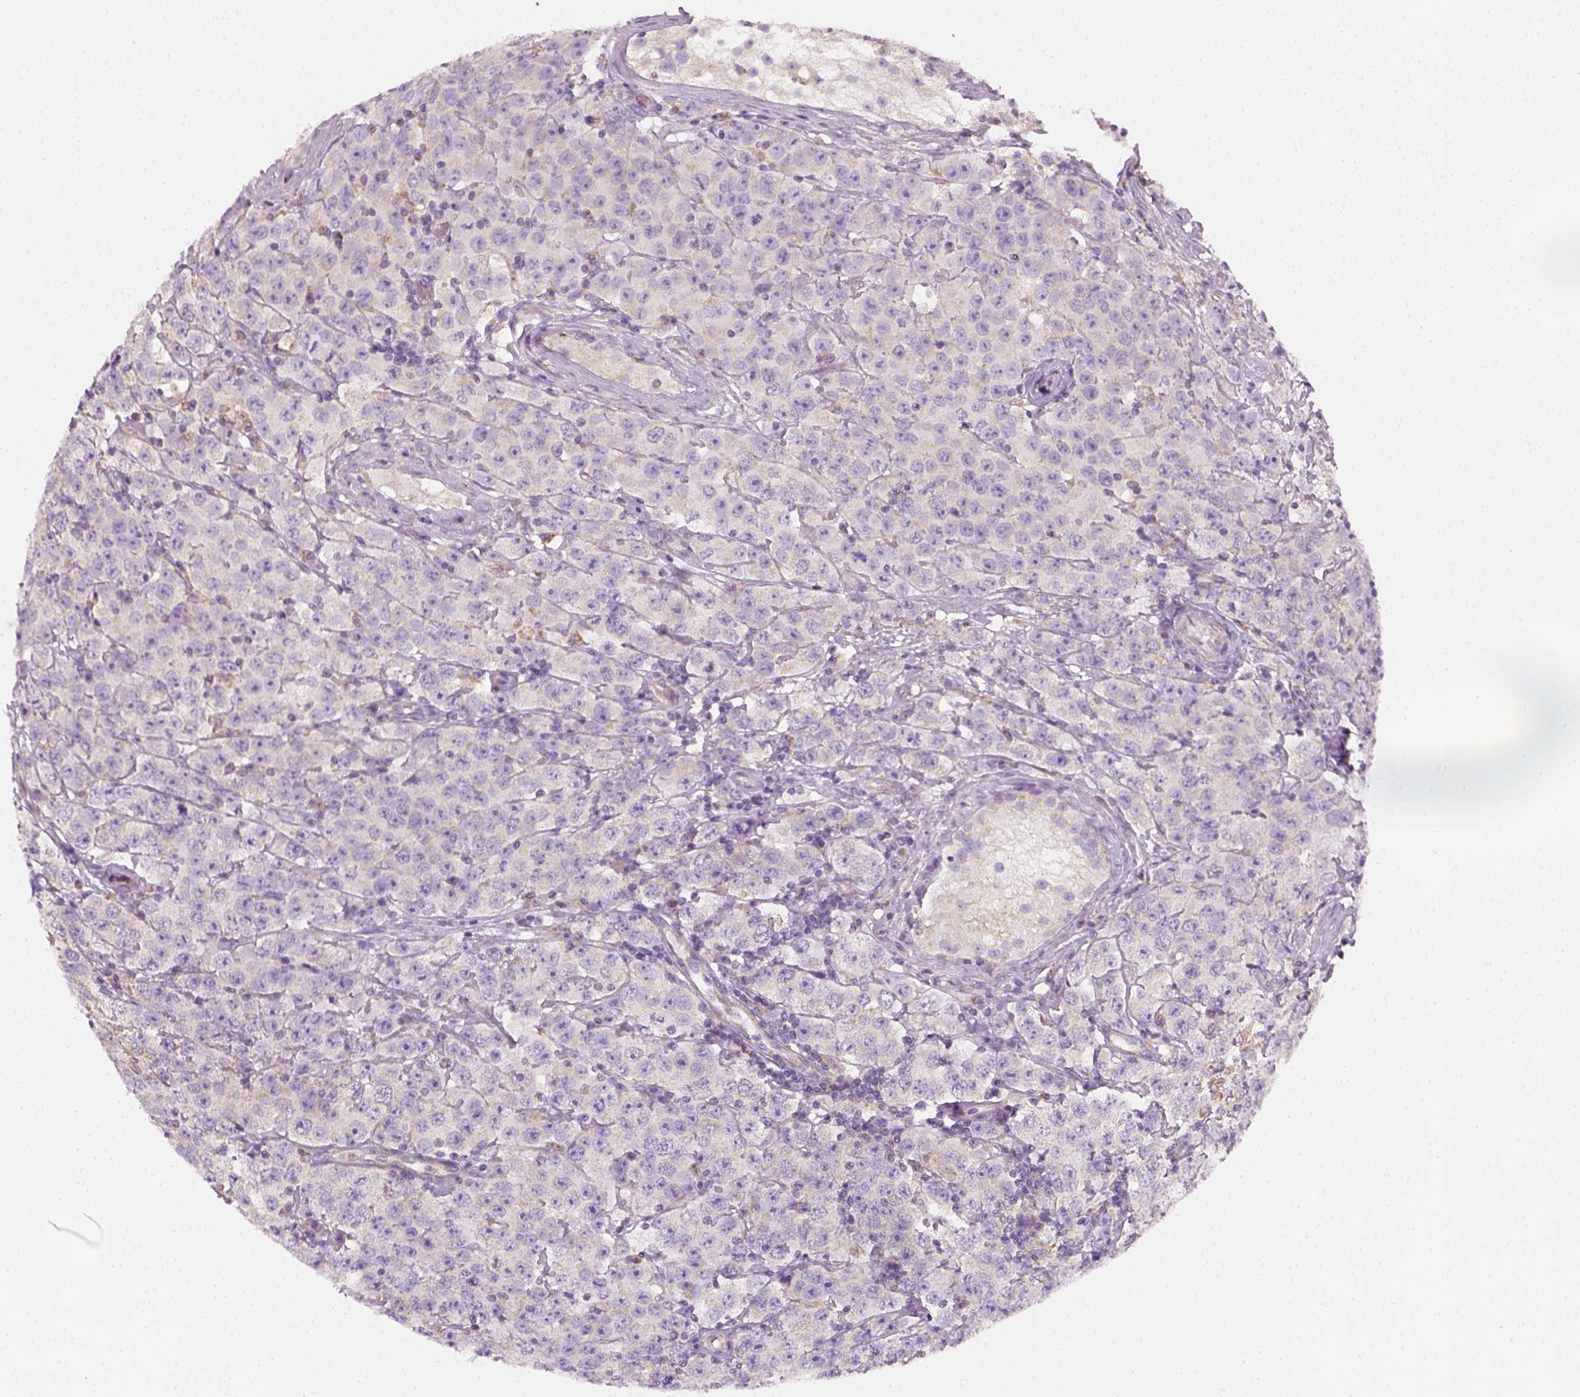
{"staining": {"intensity": "negative", "quantity": "none", "location": "none"}, "tissue": "testis cancer", "cell_type": "Tumor cells", "image_type": "cancer", "snomed": [{"axis": "morphology", "description": "Seminoma, NOS"}, {"axis": "topography", "description": "Testis"}], "caption": "An immunohistochemistry (IHC) photomicrograph of testis cancer (seminoma) is shown. There is no staining in tumor cells of testis cancer (seminoma). (DAB IHC, high magnification).", "gene": "AWAT2", "patient": {"sex": "male", "age": 52}}